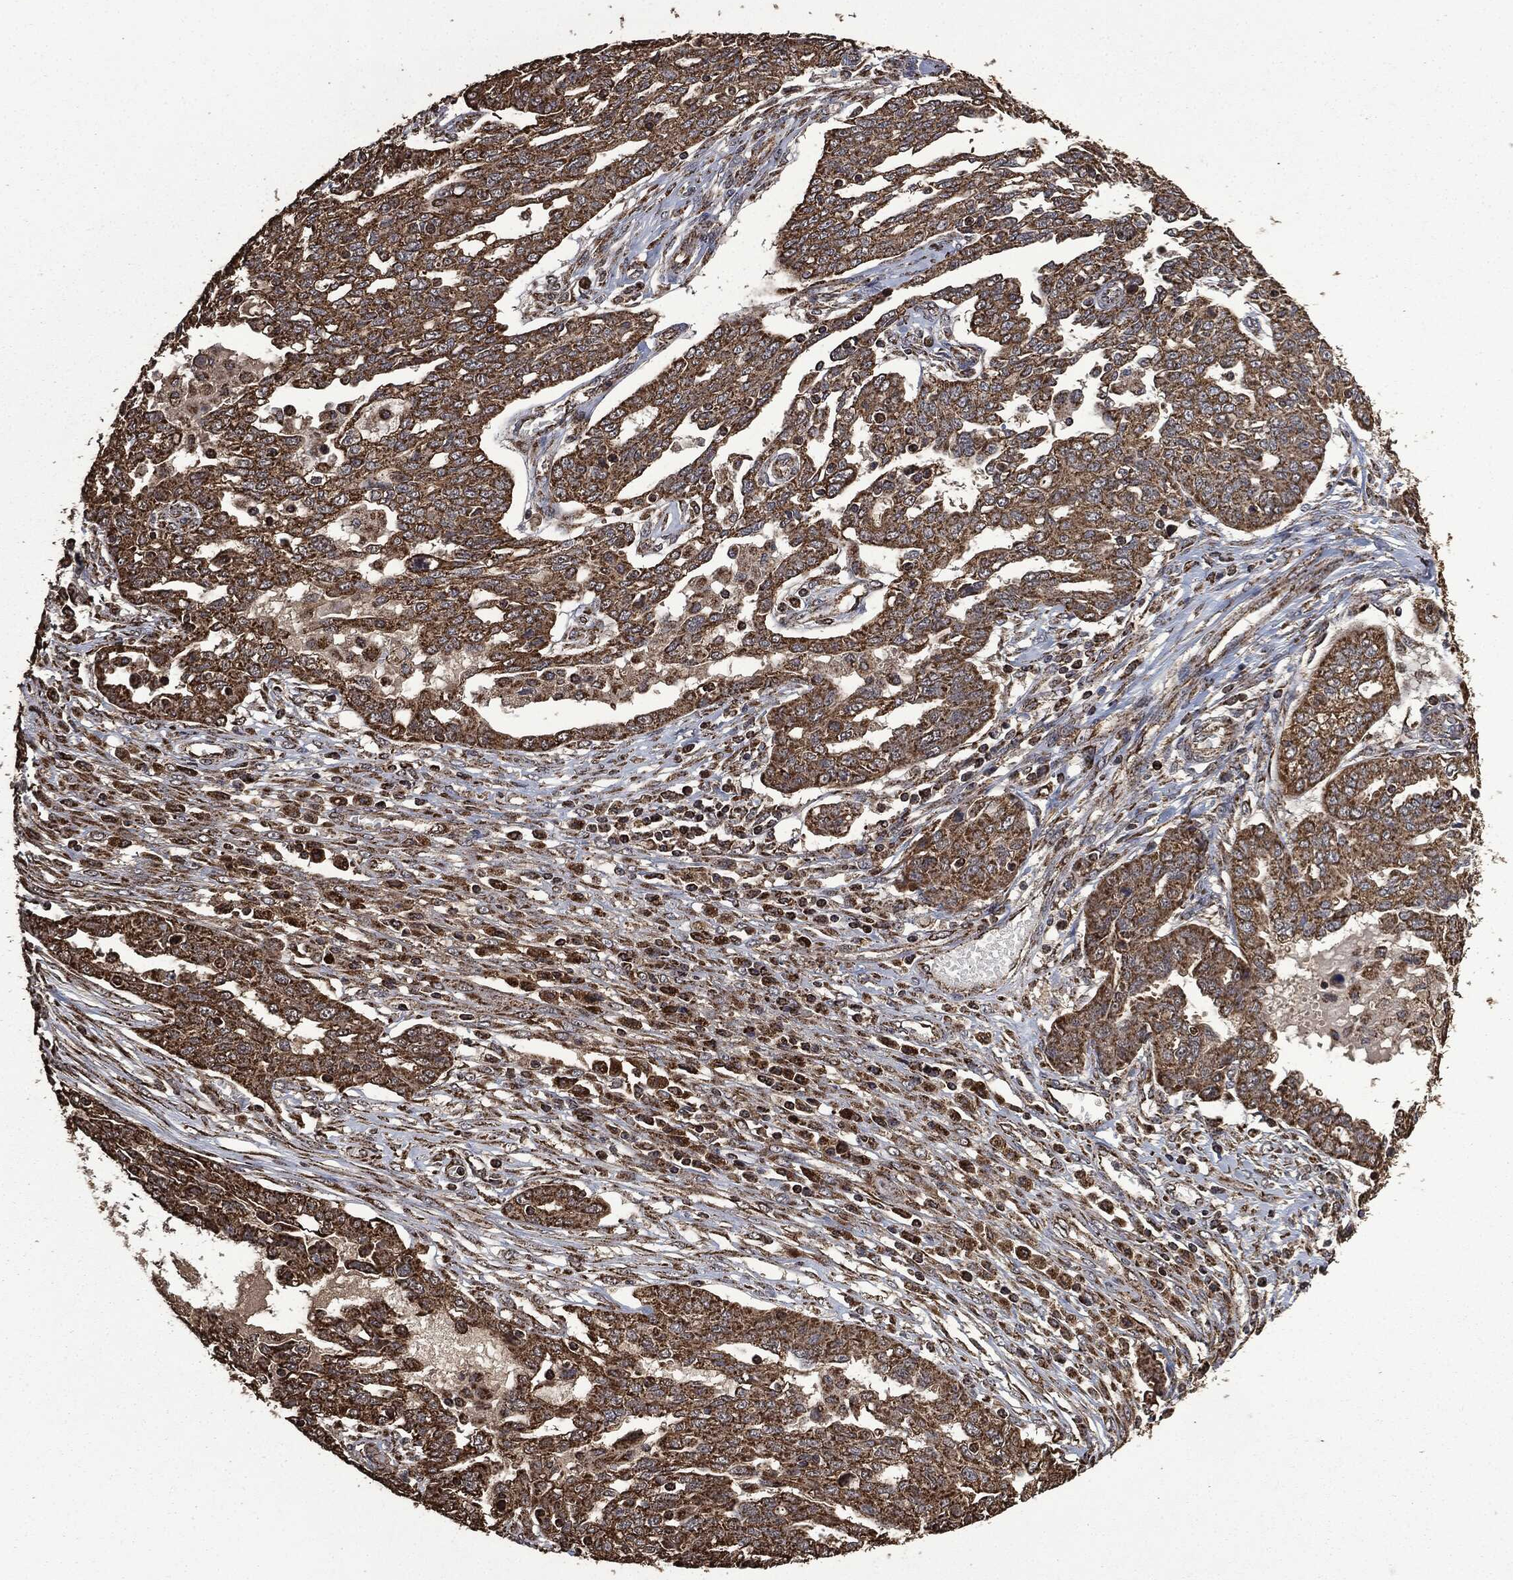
{"staining": {"intensity": "strong", "quantity": ">75%", "location": "cytoplasmic/membranous"}, "tissue": "ovarian cancer", "cell_type": "Tumor cells", "image_type": "cancer", "snomed": [{"axis": "morphology", "description": "Cystadenocarcinoma, serous, NOS"}, {"axis": "topography", "description": "Ovary"}], "caption": "The histopathology image shows immunohistochemical staining of ovarian serous cystadenocarcinoma. There is strong cytoplasmic/membranous expression is present in about >75% of tumor cells.", "gene": "LIG3", "patient": {"sex": "female", "age": 67}}